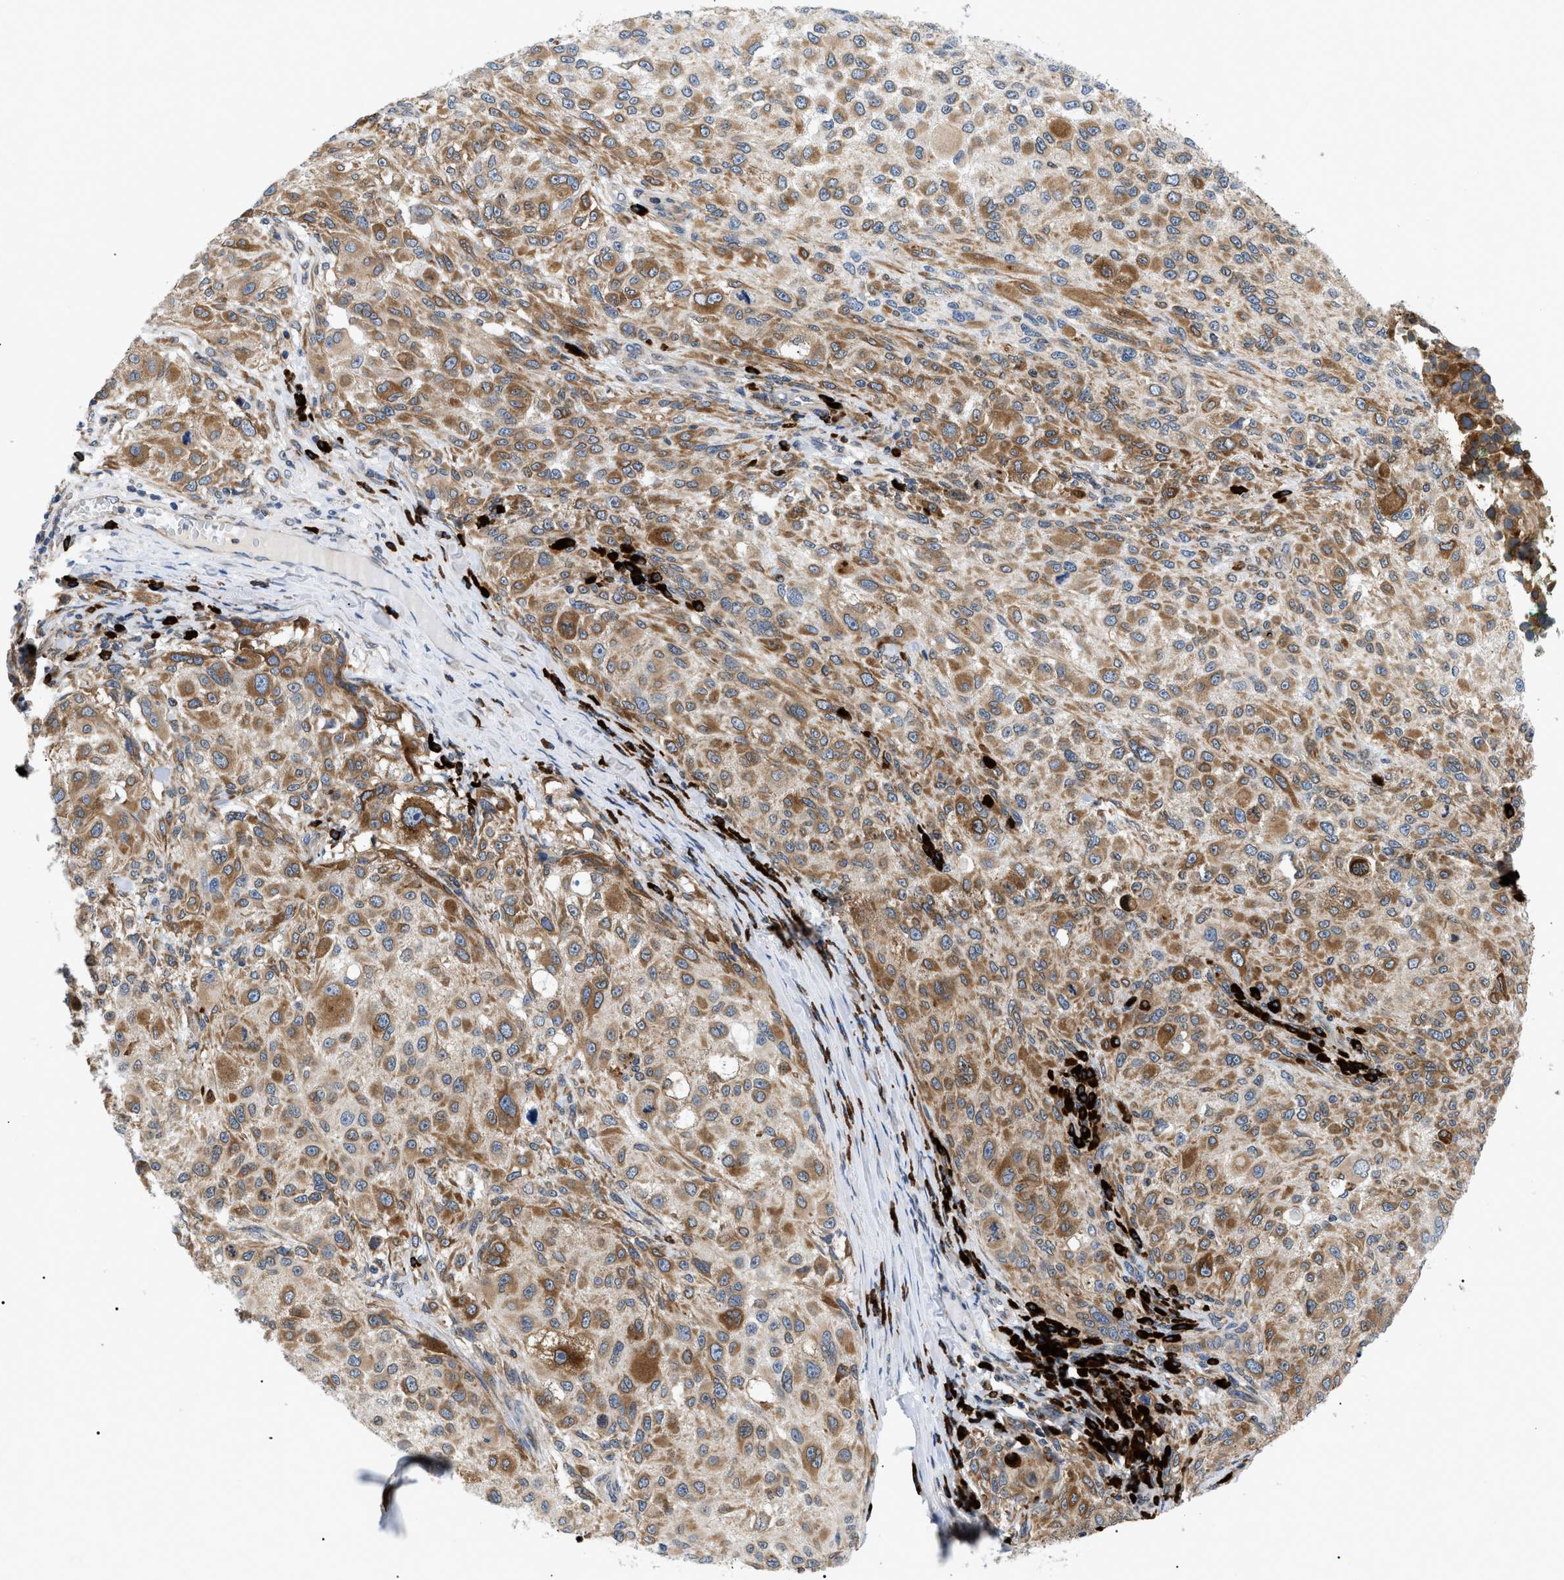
{"staining": {"intensity": "moderate", "quantity": ">75%", "location": "cytoplasmic/membranous"}, "tissue": "melanoma", "cell_type": "Tumor cells", "image_type": "cancer", "snomed": [{"axis": "morphology", "description": "Necrosis, NOS"}, {"axis": "morphology", "description": "Malignant melanoma, NOS"}, {"axis": "topography", "description": "Skin"}], "caption": "DAB (3,3'-diaminobenzidine) immunohistochemical staining of malignant melanoma demonstrates moderate cytoplasmic/membranous protein expression in about >75% of tumor cells. (DAB = brown stain, brightfield microscopy at high magnification).", "gene": "DERL1", "patient": {"sex": "female", "age": 87}}